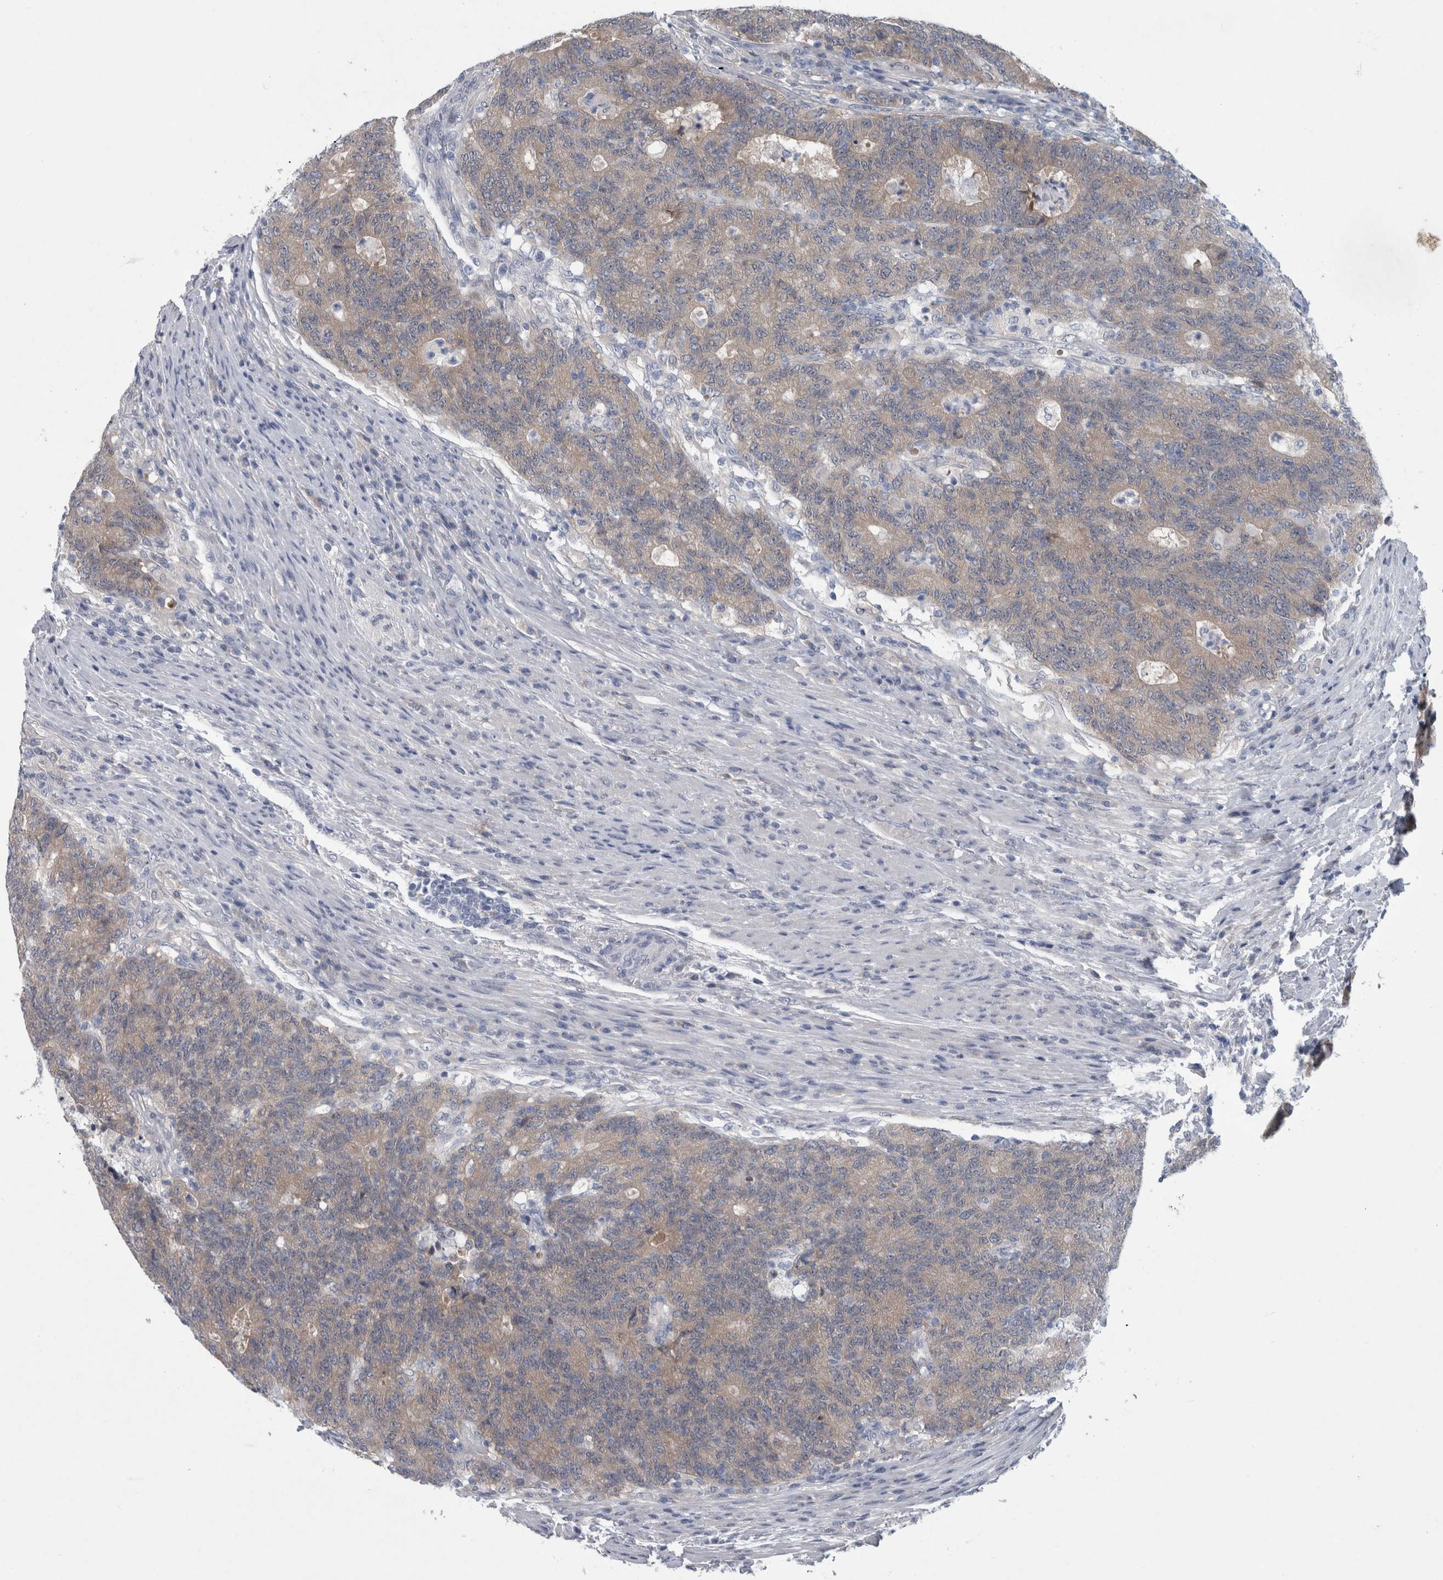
{"staining": {"intensity": "weak", "quantity": "25%-75%", "location": "cytoplasmic/membranous"}, "tissue": "colorectal cancer", "cell_type": "Tumor cells", "image_type": "cancer", "snomed": [{"axis": "morphology", "description": "Normal tissue, NOS"}, {"axis": "morphology", "description": "Adenocarcinoma, NOS"}, {"axis": "topography", "description": "Colon"}], "caption": "DAB immunohistochemical staining of human colorectal adenocarcinoma reveals weak cytoplasmic/membranous protein expression in about 25%-75% of tumor cells.", "gene": "FAM83H", "patient": {"sex": "female", "age": 75}}